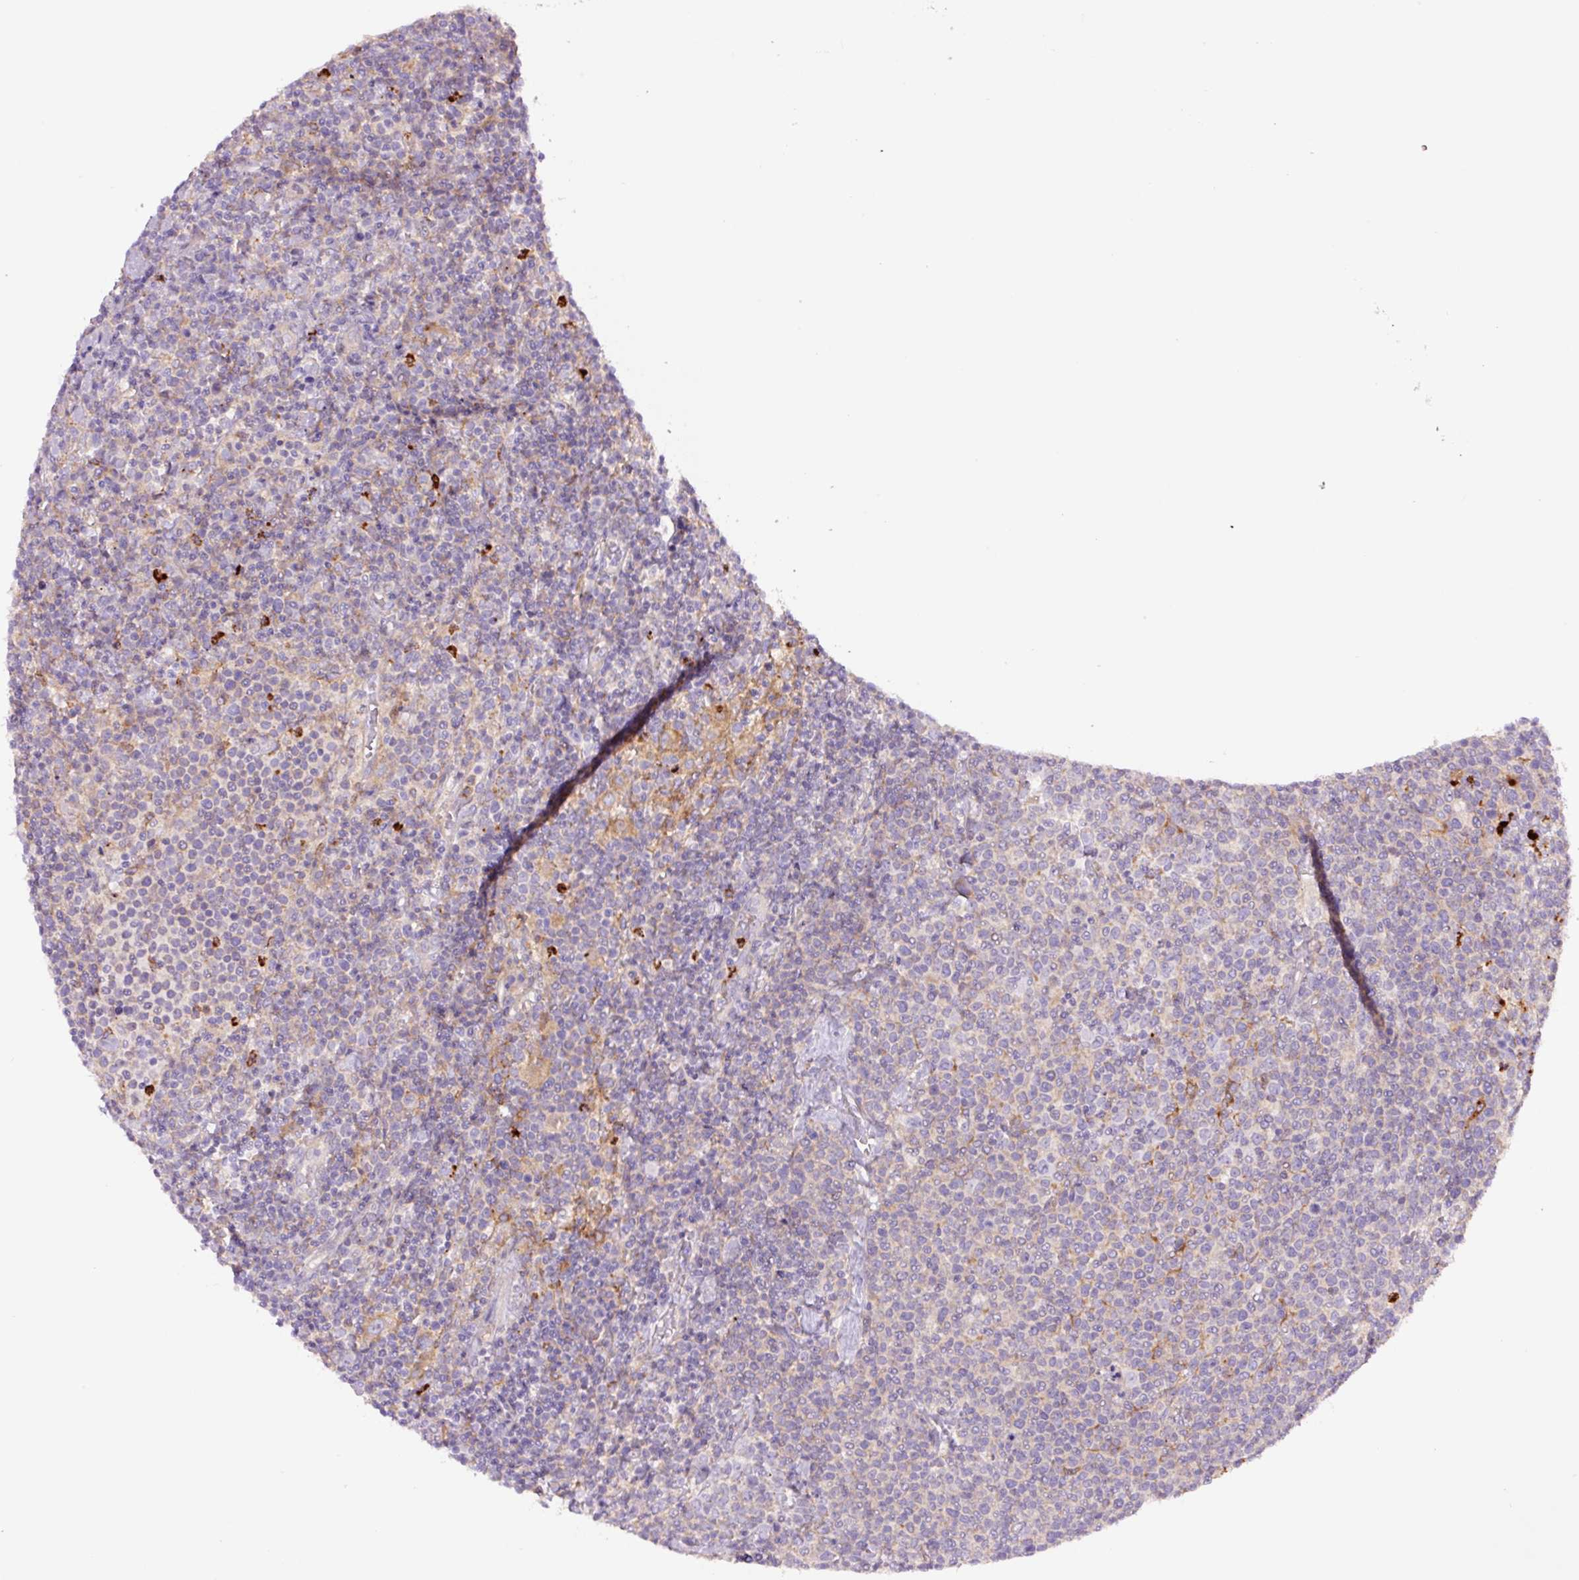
{"staining": {"intensity": "negative", "quantity": "none", "location": "none"}, "tissue": "lymphoma", "cell_type": "Tumor cells", "image_type": "cancer", "snomed": [{"axis": "morphology", "description": "Malignant lymphoma, non-Hodgkin's type, High grade"}, {"axis": "topography", "description": "Lymph node"}], "caption": "A histopathology image of human lymphoma is negative for staining in tumor cells.", "gene": "SH2D6", "patient": {"sex": "male", "age": 61}}